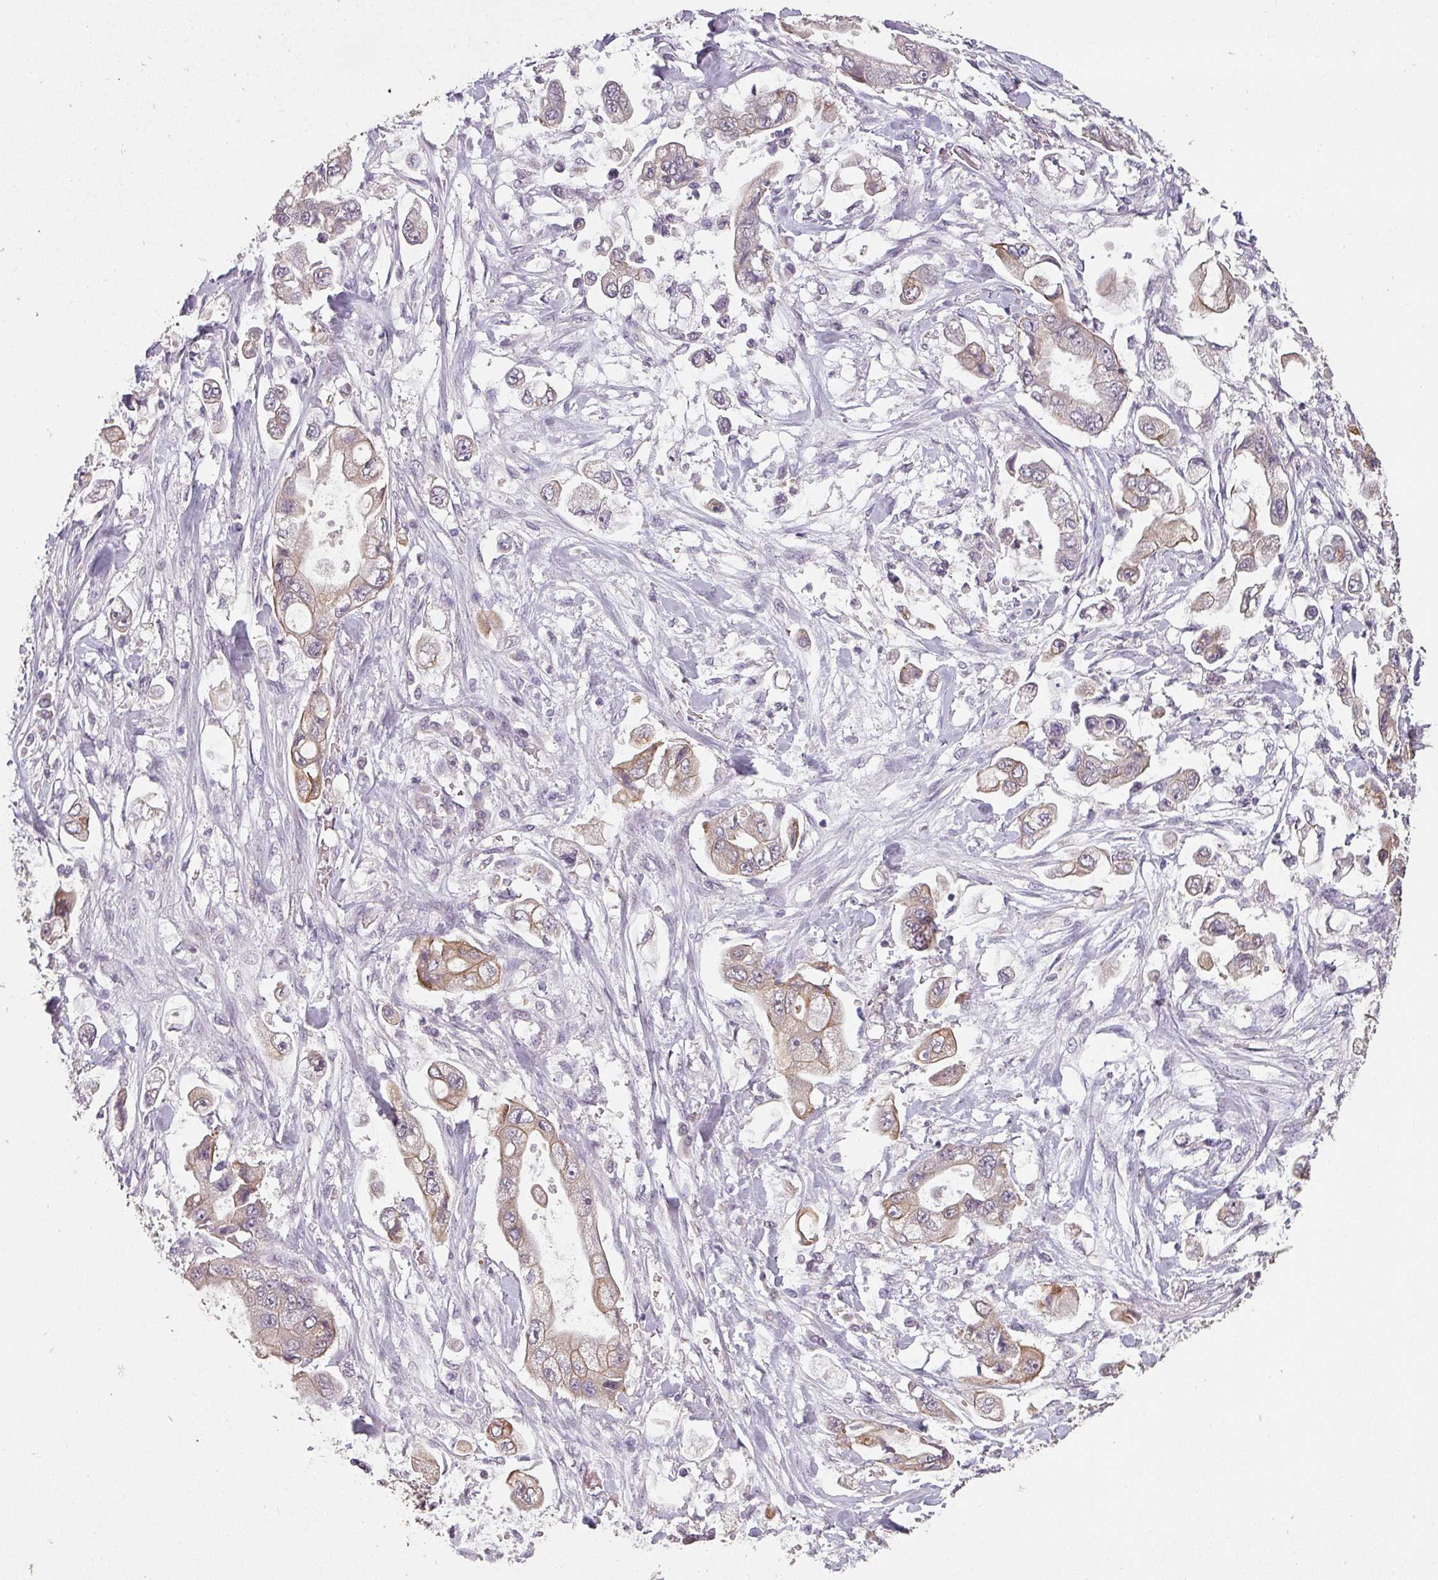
{"staining": {"intensity": "moderate", "quantity": "25%-75%", "location": "cytoplasmic/membranous"}, "tissue": "stomach cancer", "cell_type": "Tumor cells", "image_type": "cancer", "snomed": [{"axis": "morphology", "description": "Adenocarcinoma, NOS"}, {"axis": "topography", "description": "Stomach"}], "caption": "Stomach cancer stained with a protein marker shows moderate staining in tumor cells.", "gene": "LYPLA1", "patient": {"sex": "male", "age": 62}}